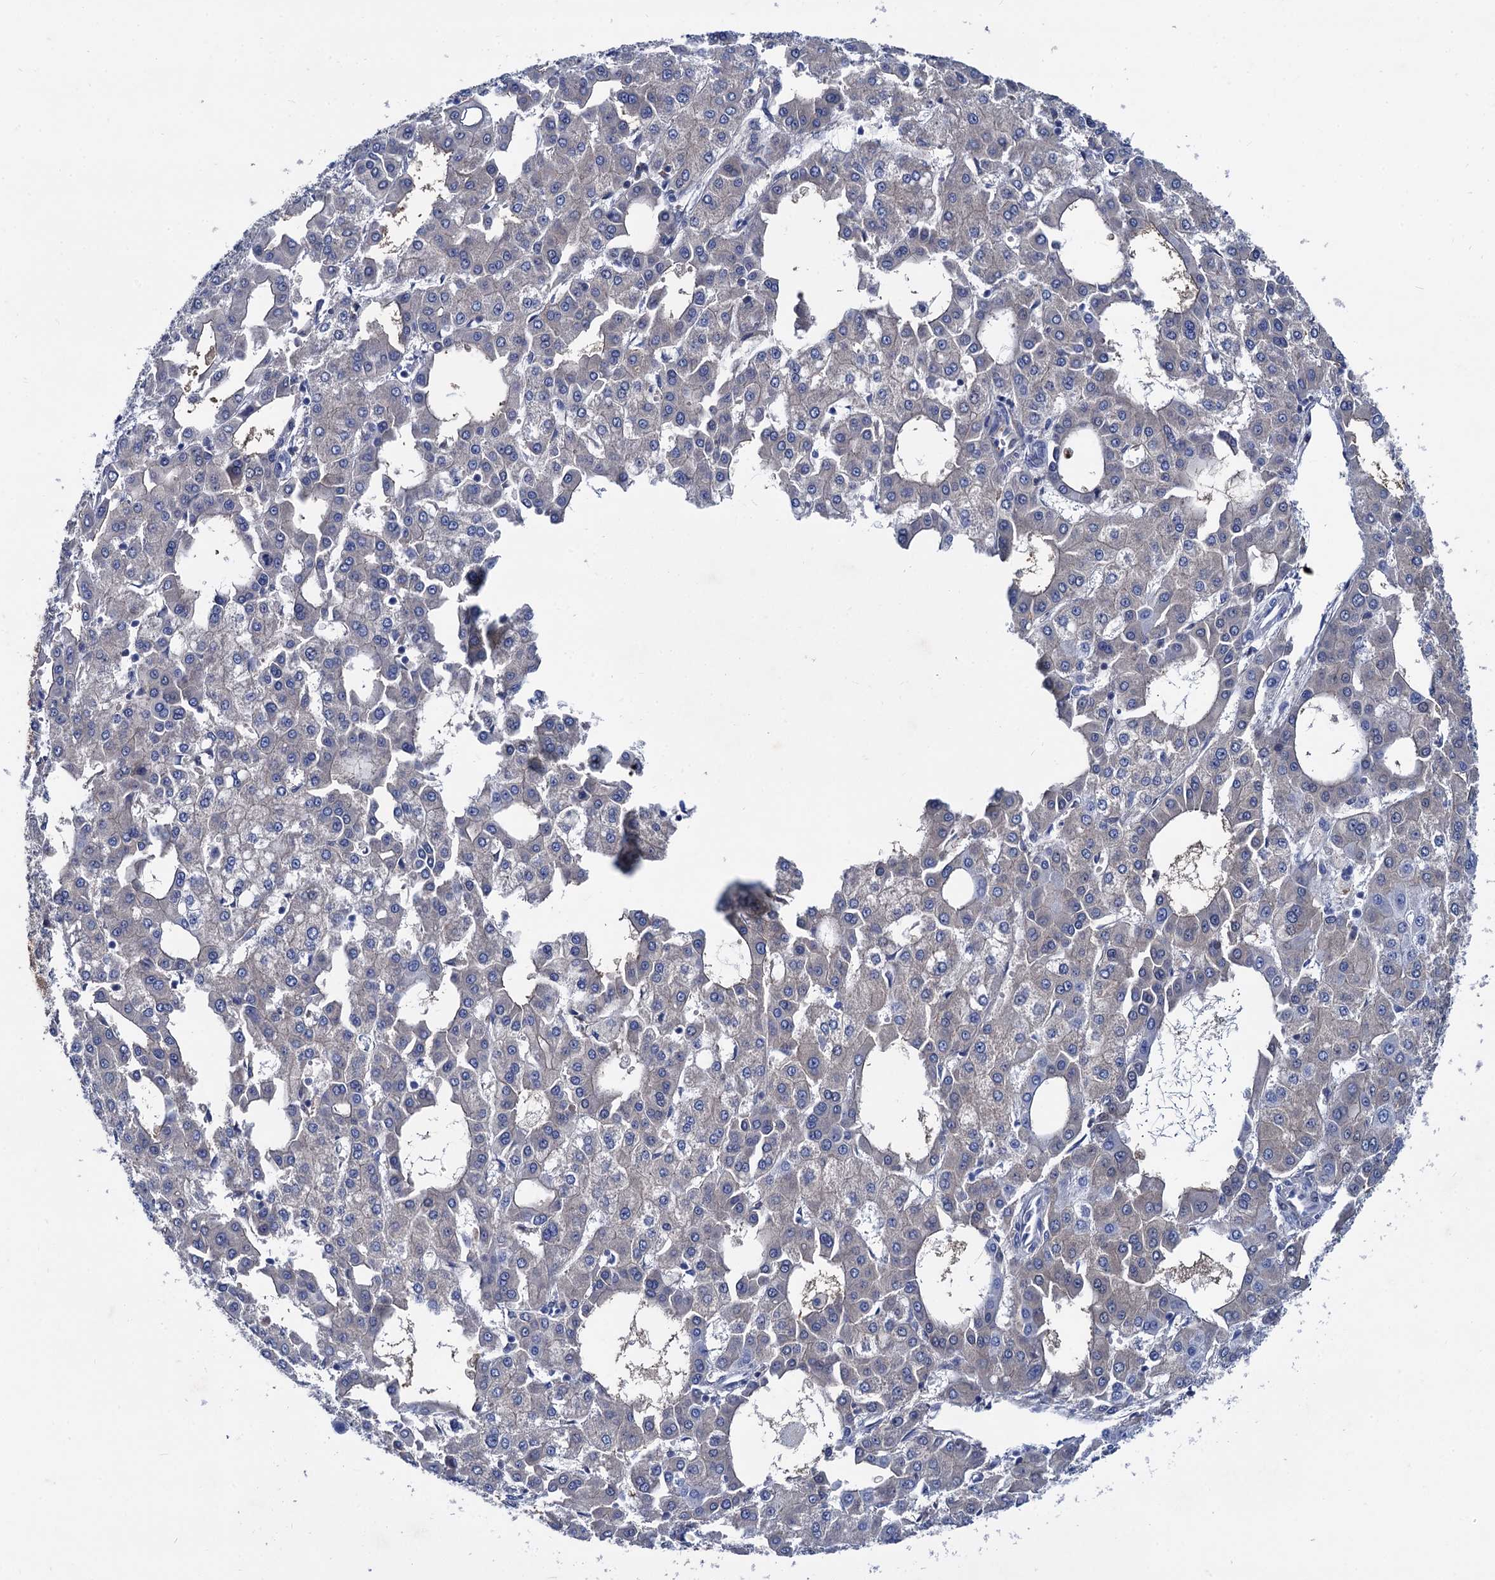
{"staining": {"intensity": "negative", "quantity": "none", "location": "none"}, "tissue": "liver cancer", "cell_type": "Tumor cells", "image_type": "cancer", "snomed": [{"axis": "morphology", "description": "Carcinoma, Hepatocellular, NOS"}, {"axis": "topography", "description": "Liver"}], "caption": "Liver cancer (hepatocellular carcinoma) stained for a protein using IHC shows no staining tumor cells.", "gene": "TMEM72", "patient": {"sex": "male", "age": 47}}